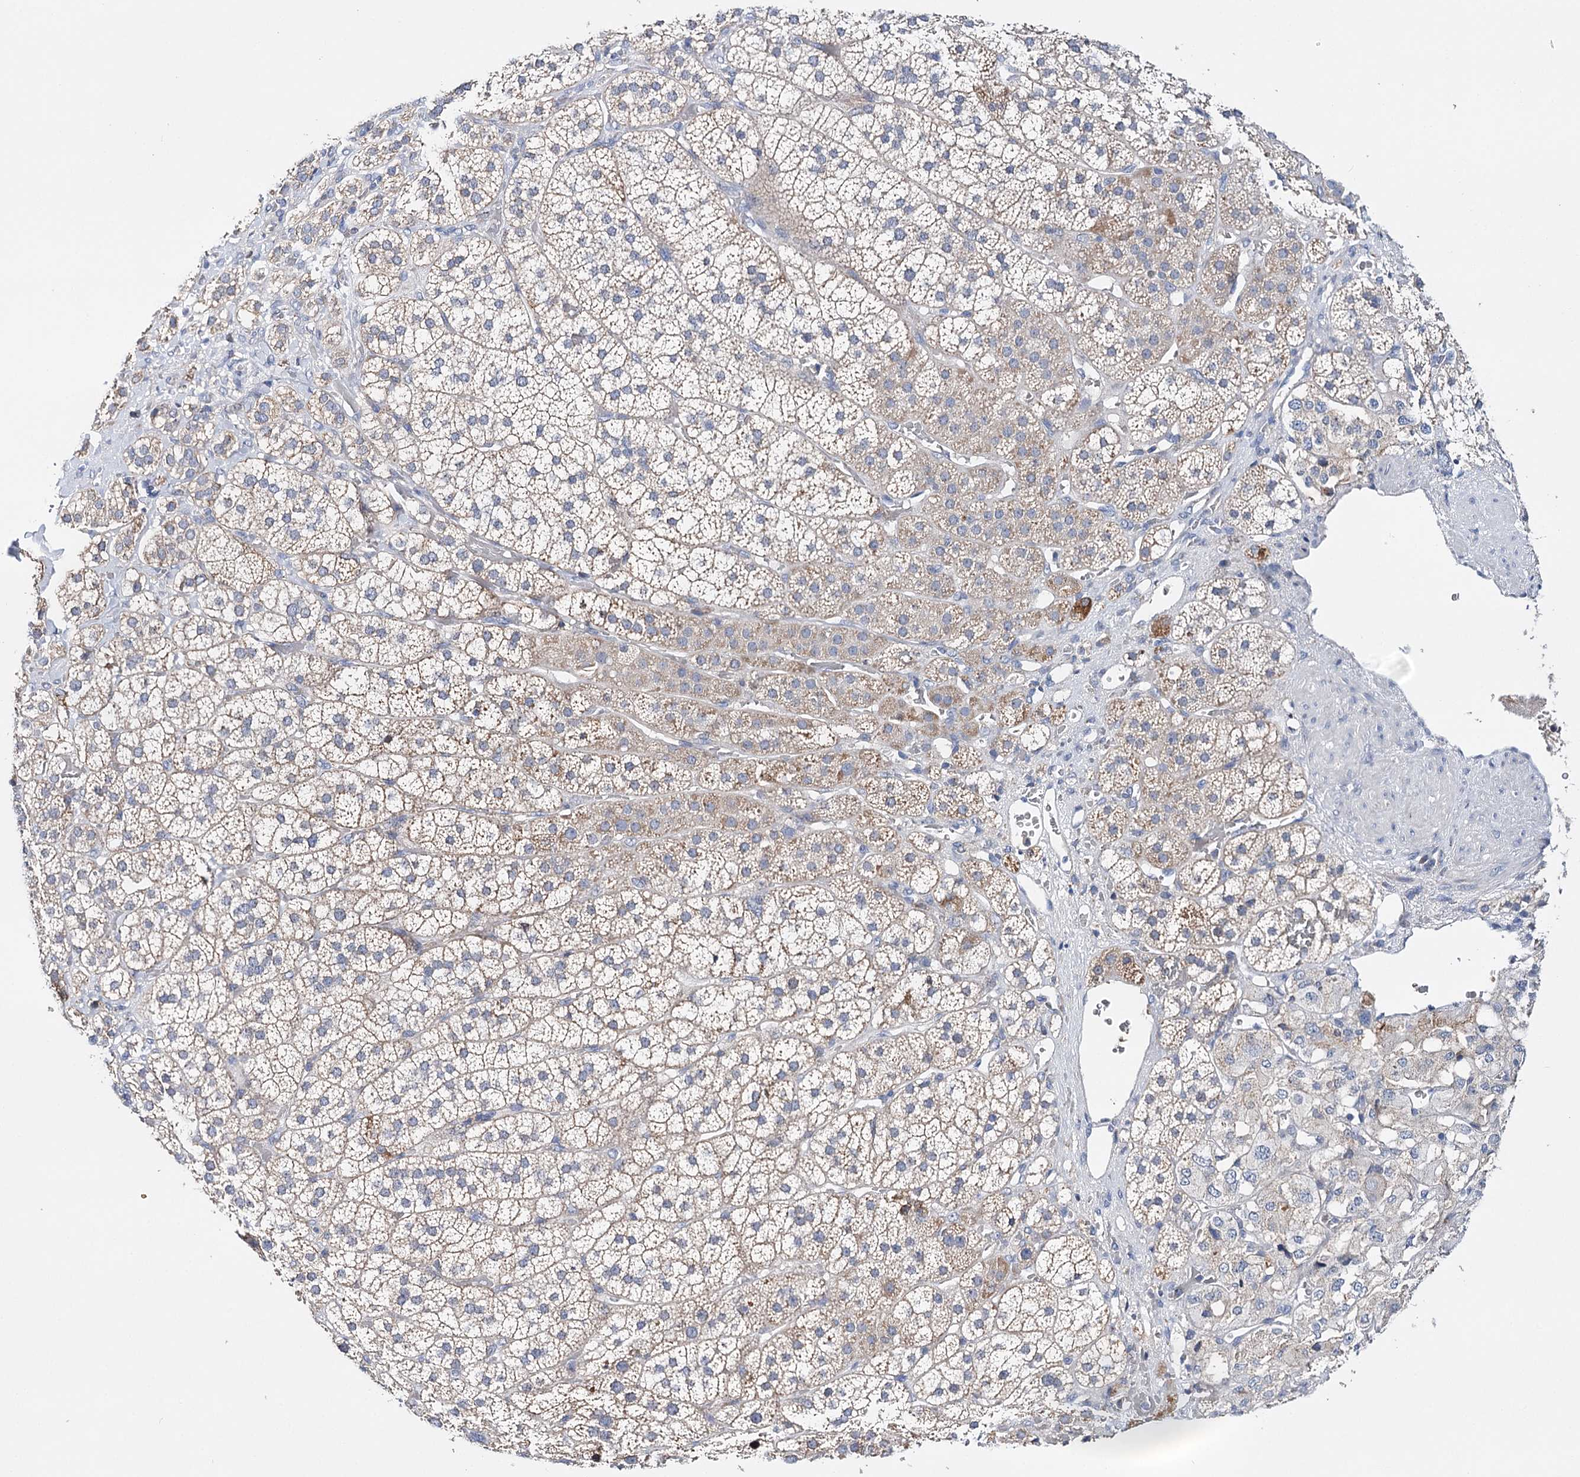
{"staining": {"intensity": "weak", "quantity": "<25%", "location": "cytoplasmic/membranous"}, "tissue": "adrenal gland", "cell_type": "Glandular cells", "image_type": "normal", "snomed": [{"axis": "morphology", "description": "Normal tissue, NOS"}, {"axis": "topography", "description": "Adrenal gland"}], "caption": "The immunohistochemistry image has no significant positivity in glandular cells of adrenal gland.", "gene": "CFAP46", "patient": {"sex": "female", "age": 44}}